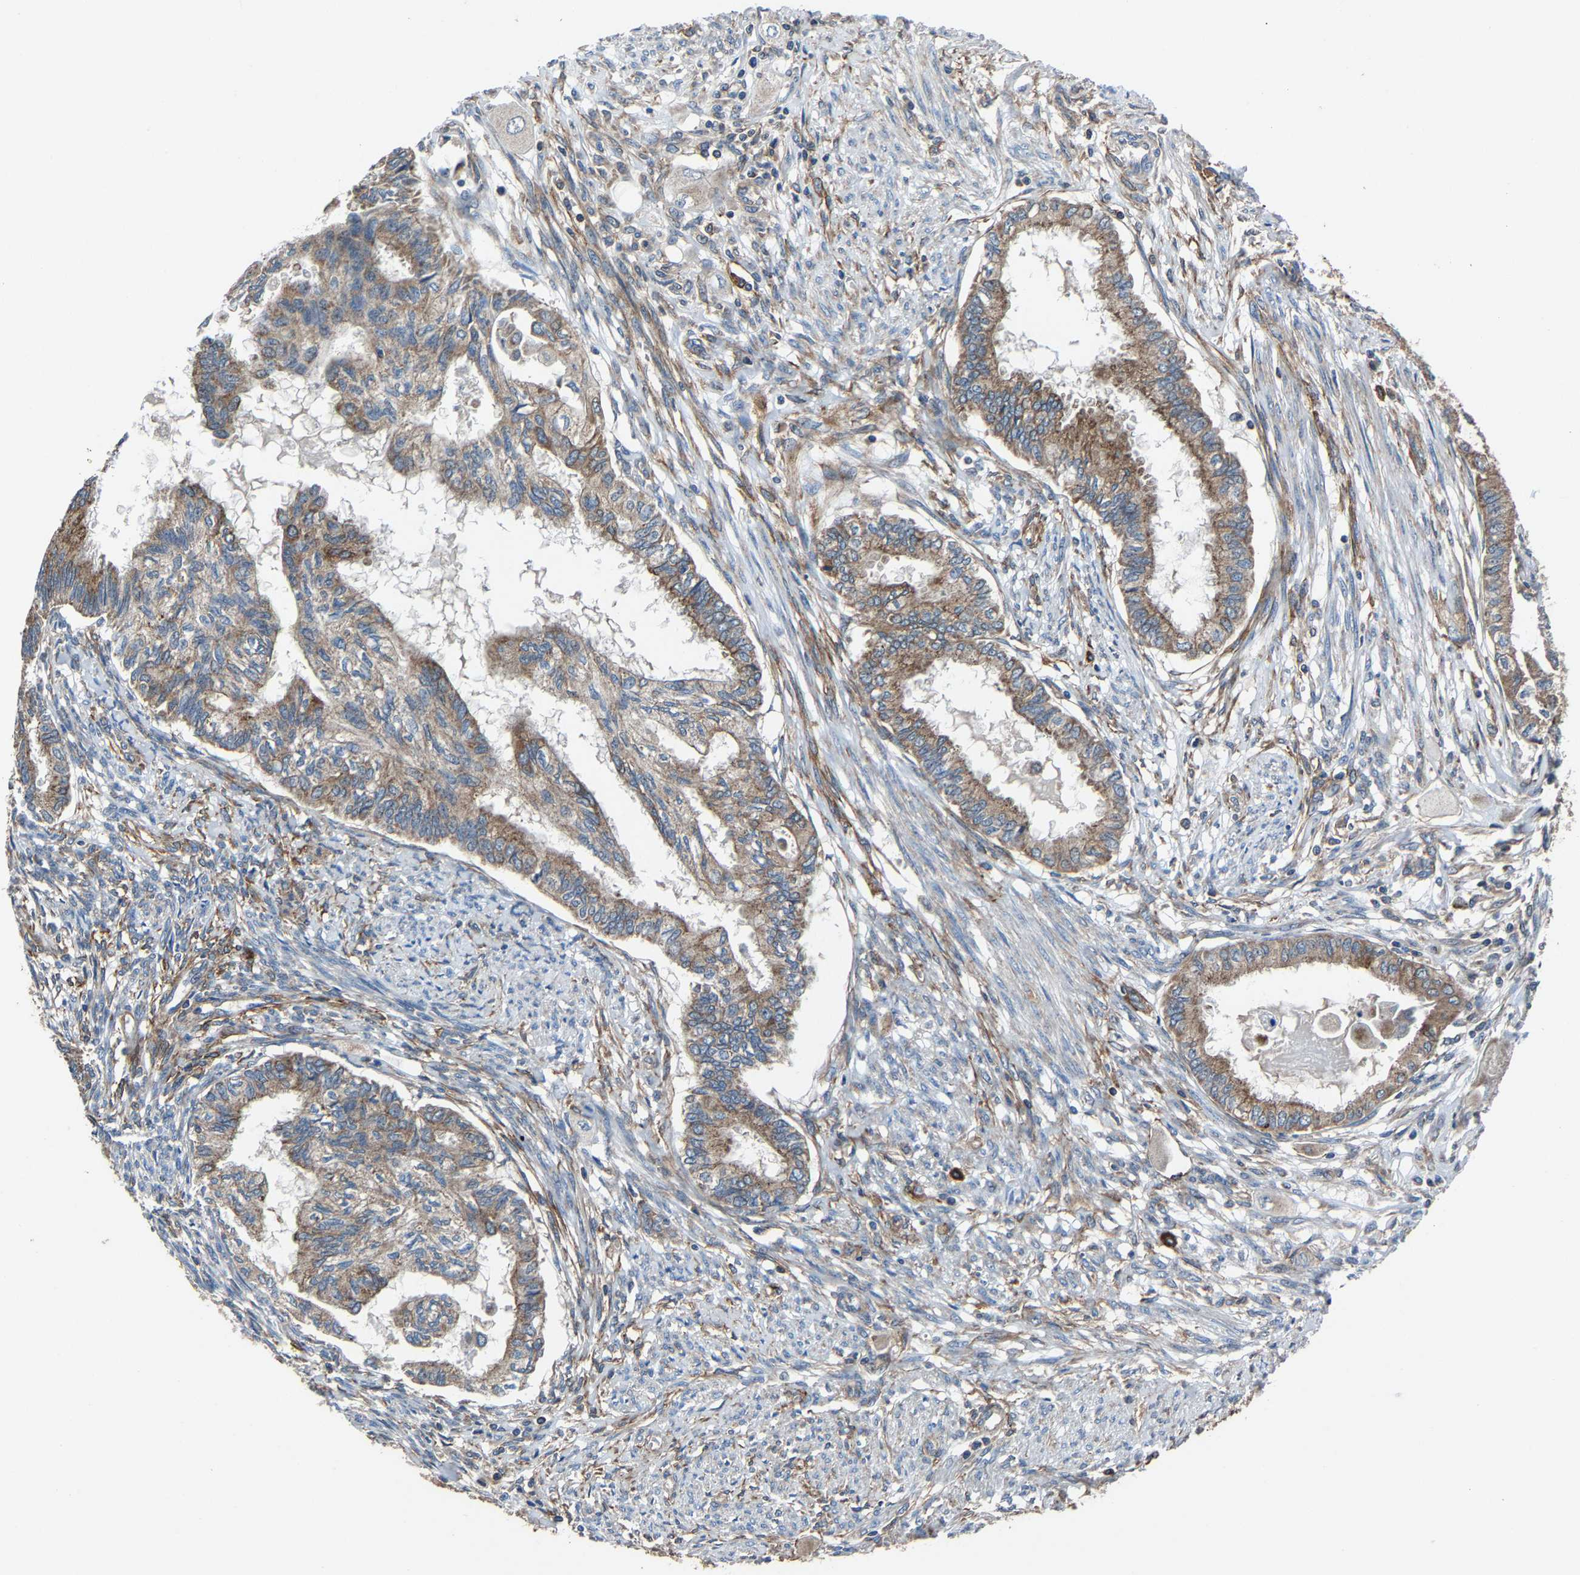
{"staining": {"intensity": "moderate", "quantity": ">75%", "location": "cytoplasmic/membranous"}, "tissue": "cervical cancer", "cell_type": "Tumor cells", "image_type": "cancer", "snomed": [{"axis": "morphology", "description": "Normal tissue, NOS"}, {"axis": "morphology", "description": "Adenocarcinoma, NOS"}, {"axis": "topography", "description": "Cervix"}, {"axis": "topography", "description": "Endometrium"}], "caption": "Protein analysis of cervical cancer (adenocarcinoma) tissue displays moderate cytoplasmic/membranous expression in about >75% of tumor cells.", "gene": "KIAA1958", "patient": {"sex": "female", "age": 86}}